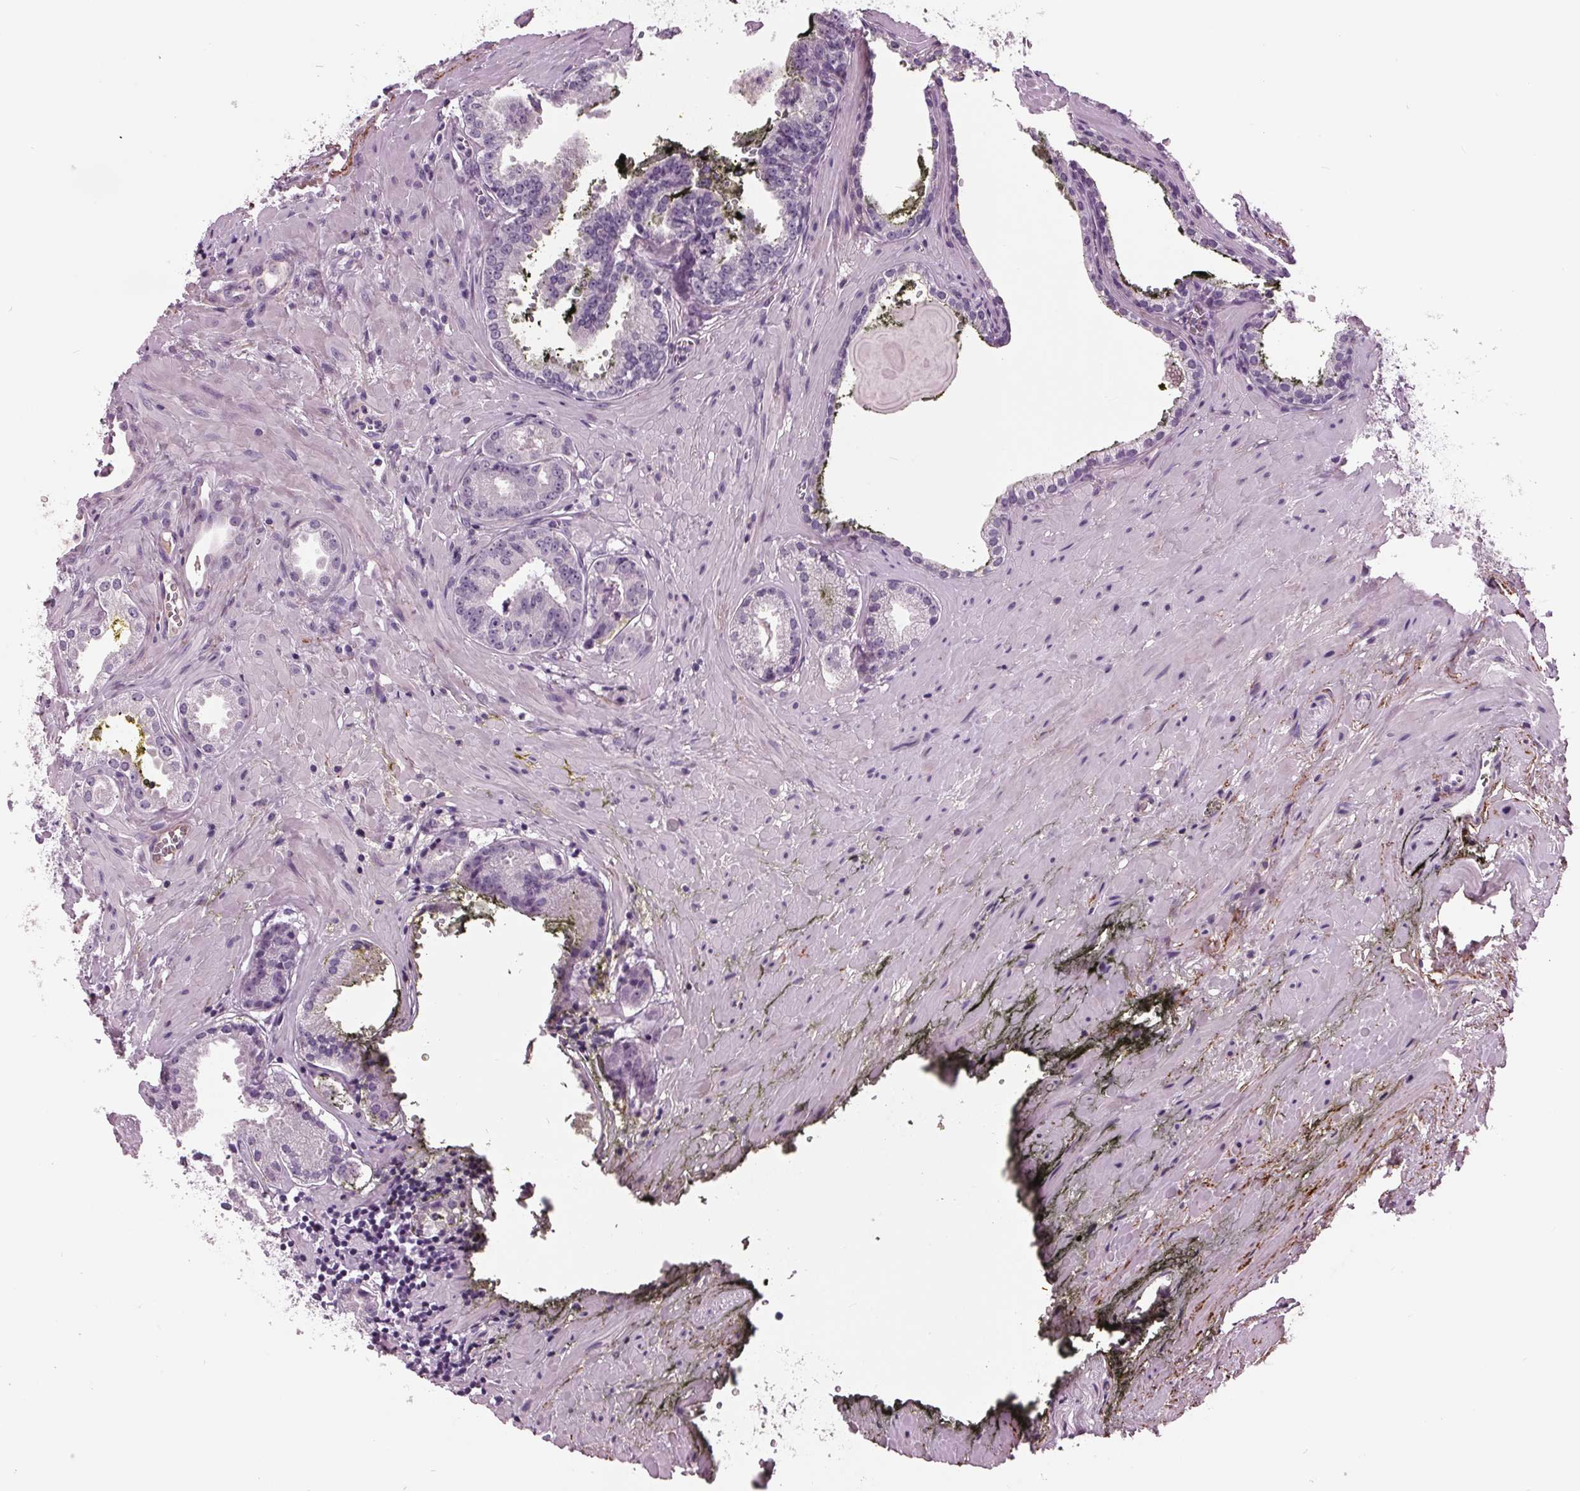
{"staining": {"intensity": "negative", "quantity": "none", "location": "none"}, "tissue": "prostate cancer", "cell_type": "Tumor cells", "image_type": "cancer", "snomed": [{"axis": "morphology", "description": "Adenocarcinoma, NOS"}, {"axis": "morphology", "description": "Adenocarcinoma, Low grade"}, {"axis": "topography", "description": "Prostate"}], "caption": "Immunohistochemistry micrograph of neoplastic tissue: adenocarcinoma (prostate) stained with DAB (3,3'-diaminobenzidine) displays no significant protein positivity in tumor cells.", "gene": "AMBP", "patient": {"sex": "male", "age": 64}}